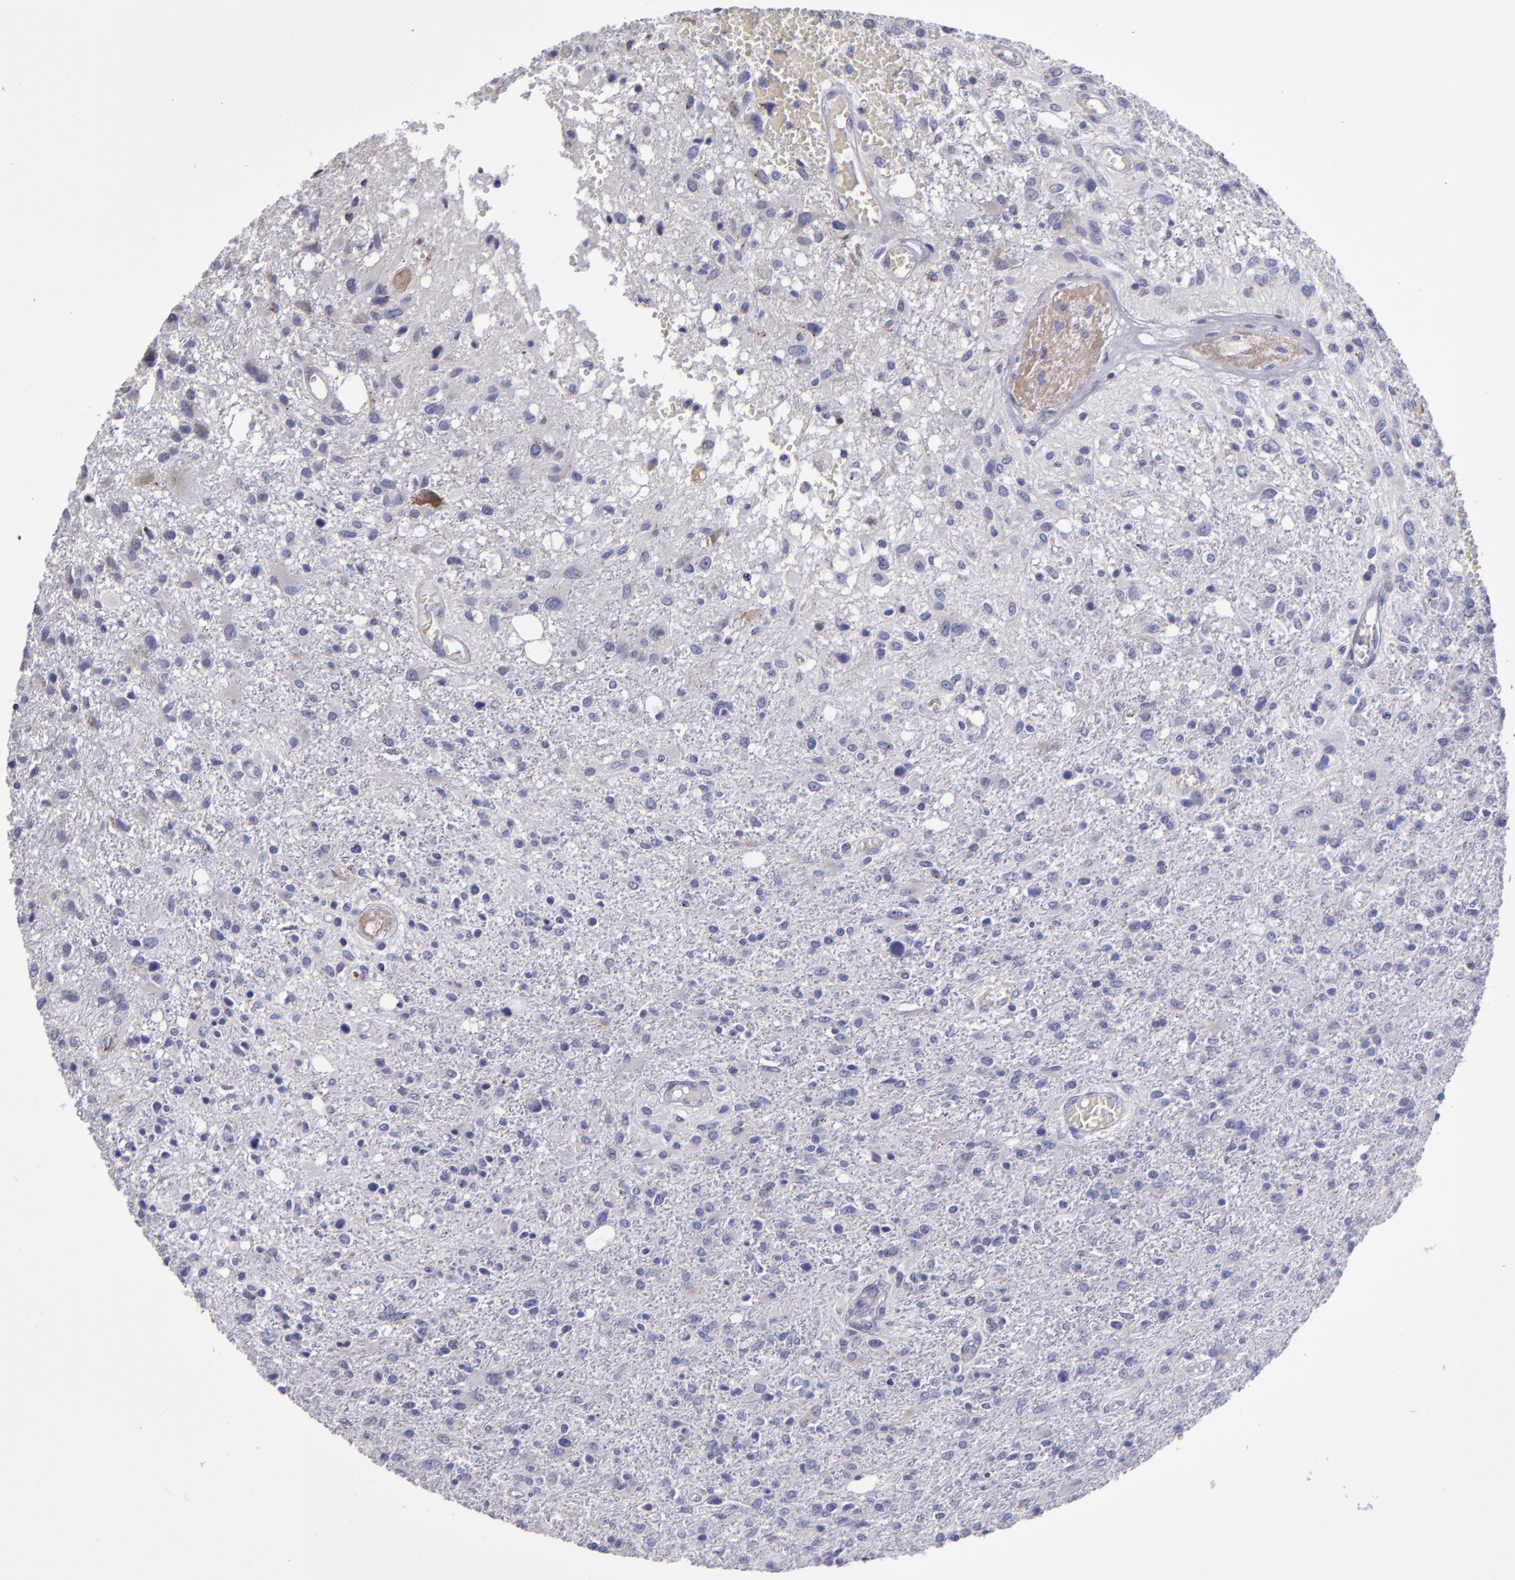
{"staining": {"intensity": "weak", "quantity": "<25%", "location": "cytoplasmic/membranous"}, "tissue": "glioma", "cell_type": "Tumor cells", "image_type": "cancer", "snomed": [{"axis": "morphology", "description": "Glioma, malignant, High grade"}, {"axis": "topography", "description": "Cerebral cortex"}], "caption": "Immunohistochemical staining of high-grade glioma (malignant) reveals no significant expression in tumor cells.", "gene": "RAB41", "patient": {"sex": "male", "age": 76}}